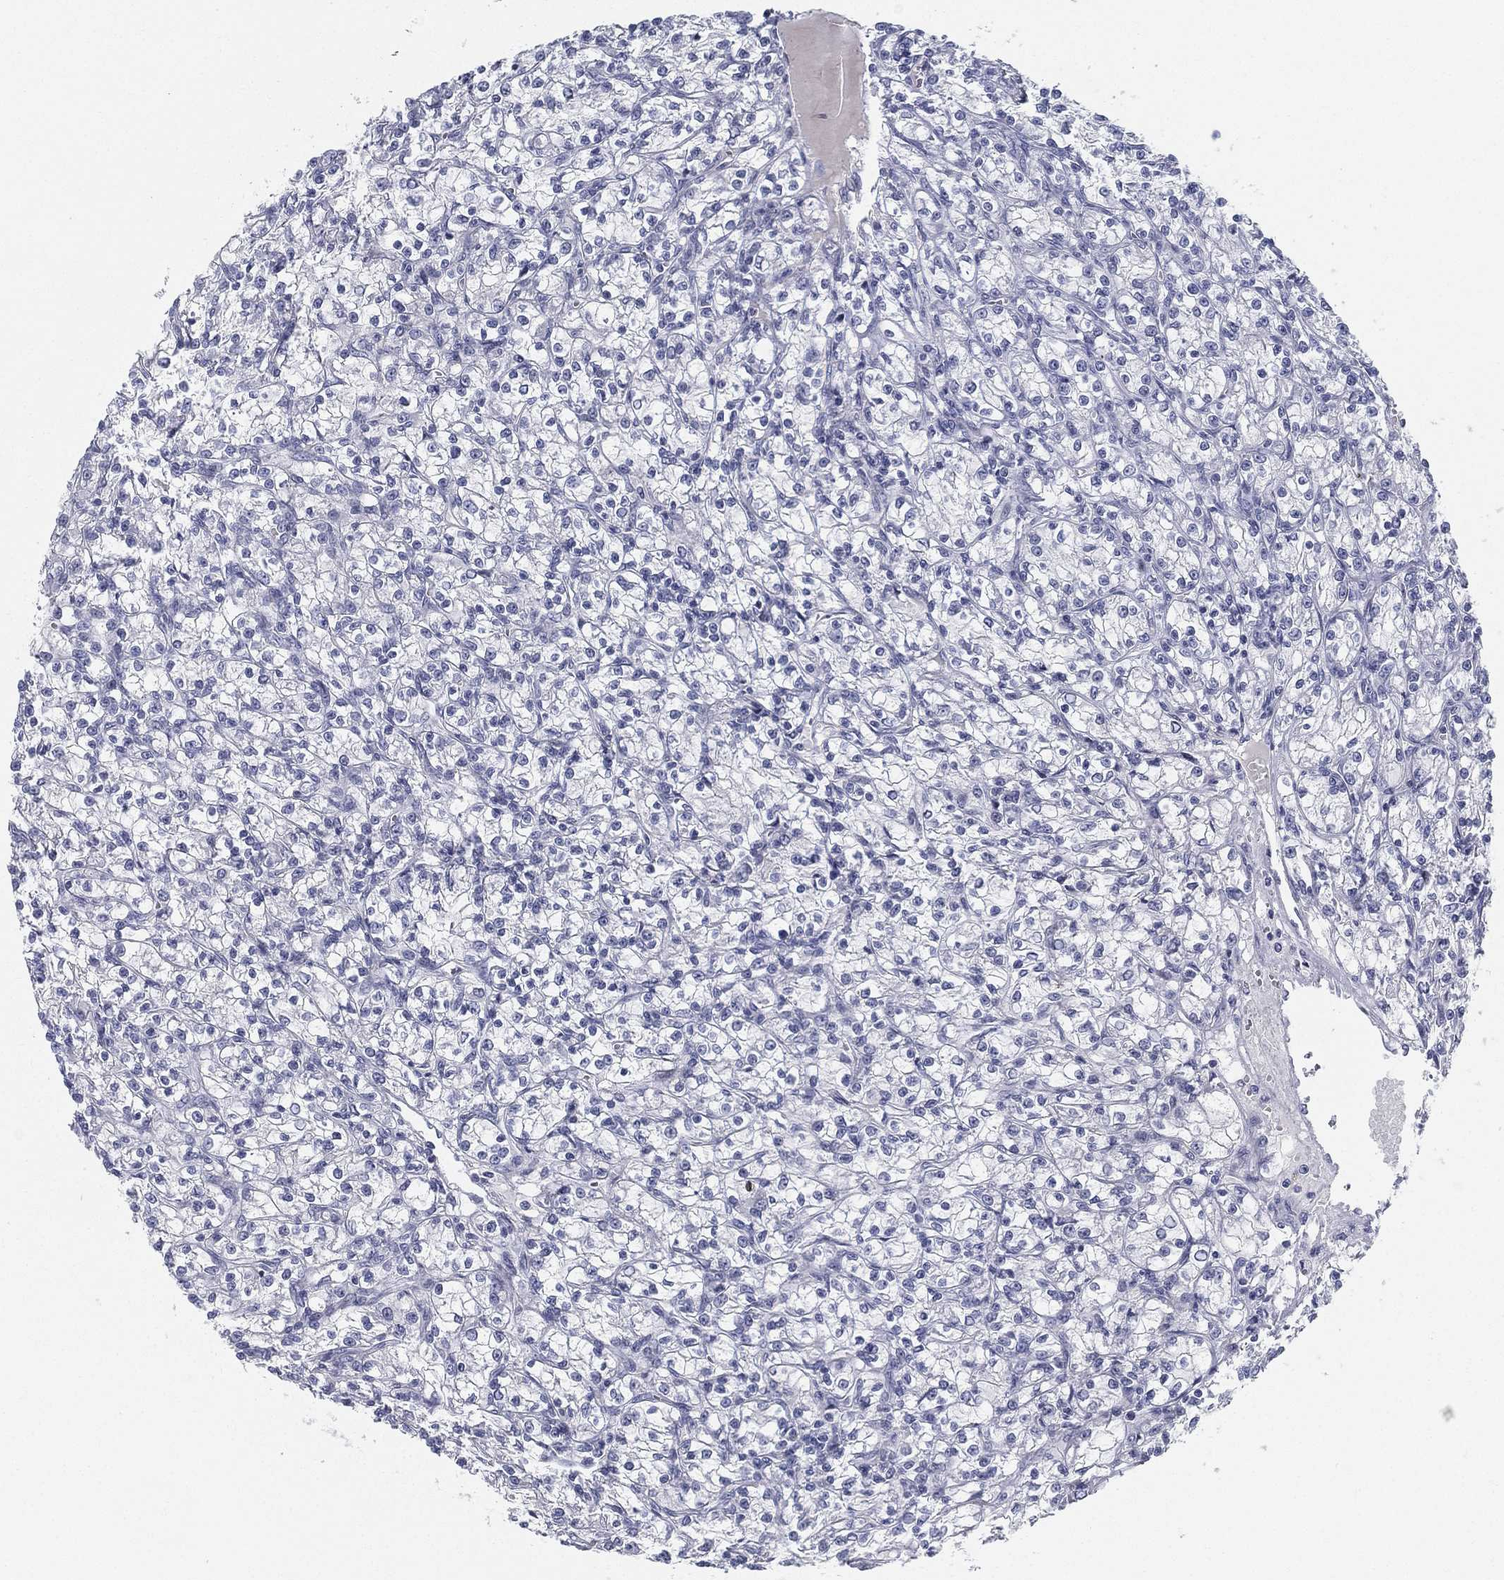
{"staining": {"intensity": "negative", "quantity": "none", "location": "none"}, "tissue": "renal cancer", "cell_type": "Tumor cells", "image_type": "cancer", "snomed": [{"axis": "morphology", "description": "Adenocarcinoma, NOS"}, {"axis": "topography", "description": "Kidney"}], "caption": "IHC of human renal cancer demonstrates no positivity in tumor cells.", "gene": "SPPL2C", "patient": {"sex": "female", "age": 59}}